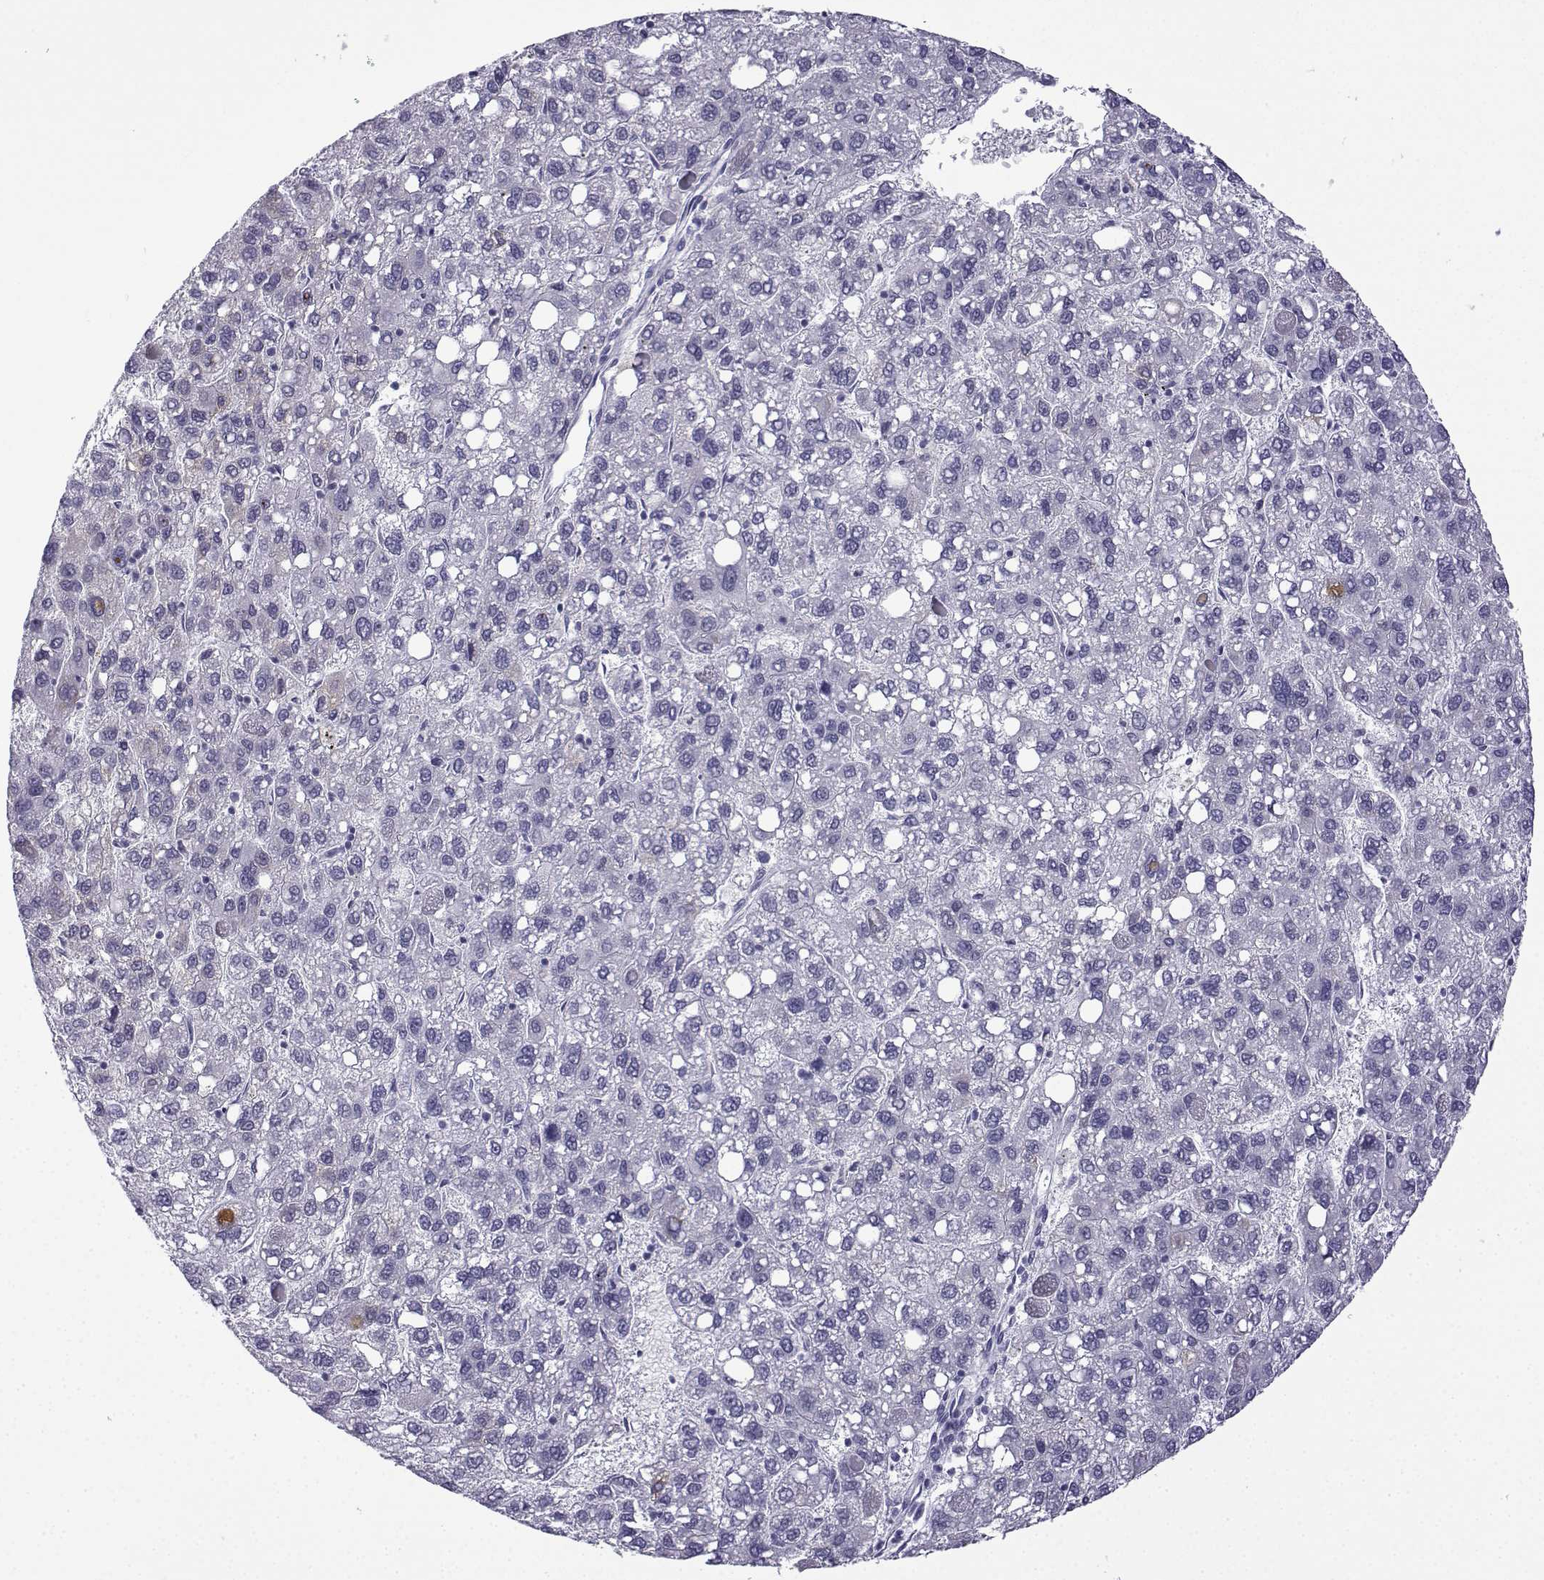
{"staining": {"intensity": "negative", "quantity": "none", "location": "none"}, "tissue": "liver cancer", "cell_type": "Tumor cells", "image_type": "cancer", "snomed": [{"axis": "morphology", "description": "Carcinoma, Hepatocellular, NOS"}, {"axis": "topography", "description": "Liver"}], "caption": "DAB (3,3'-diaminobenzidine) immunohistochemical staining of liver cancer (hepatocellular carcinoma) demonstrates no significant expression in tumor cells.", "gene": "MRGBP", "patient": {"sex": "female", "age": 82}}